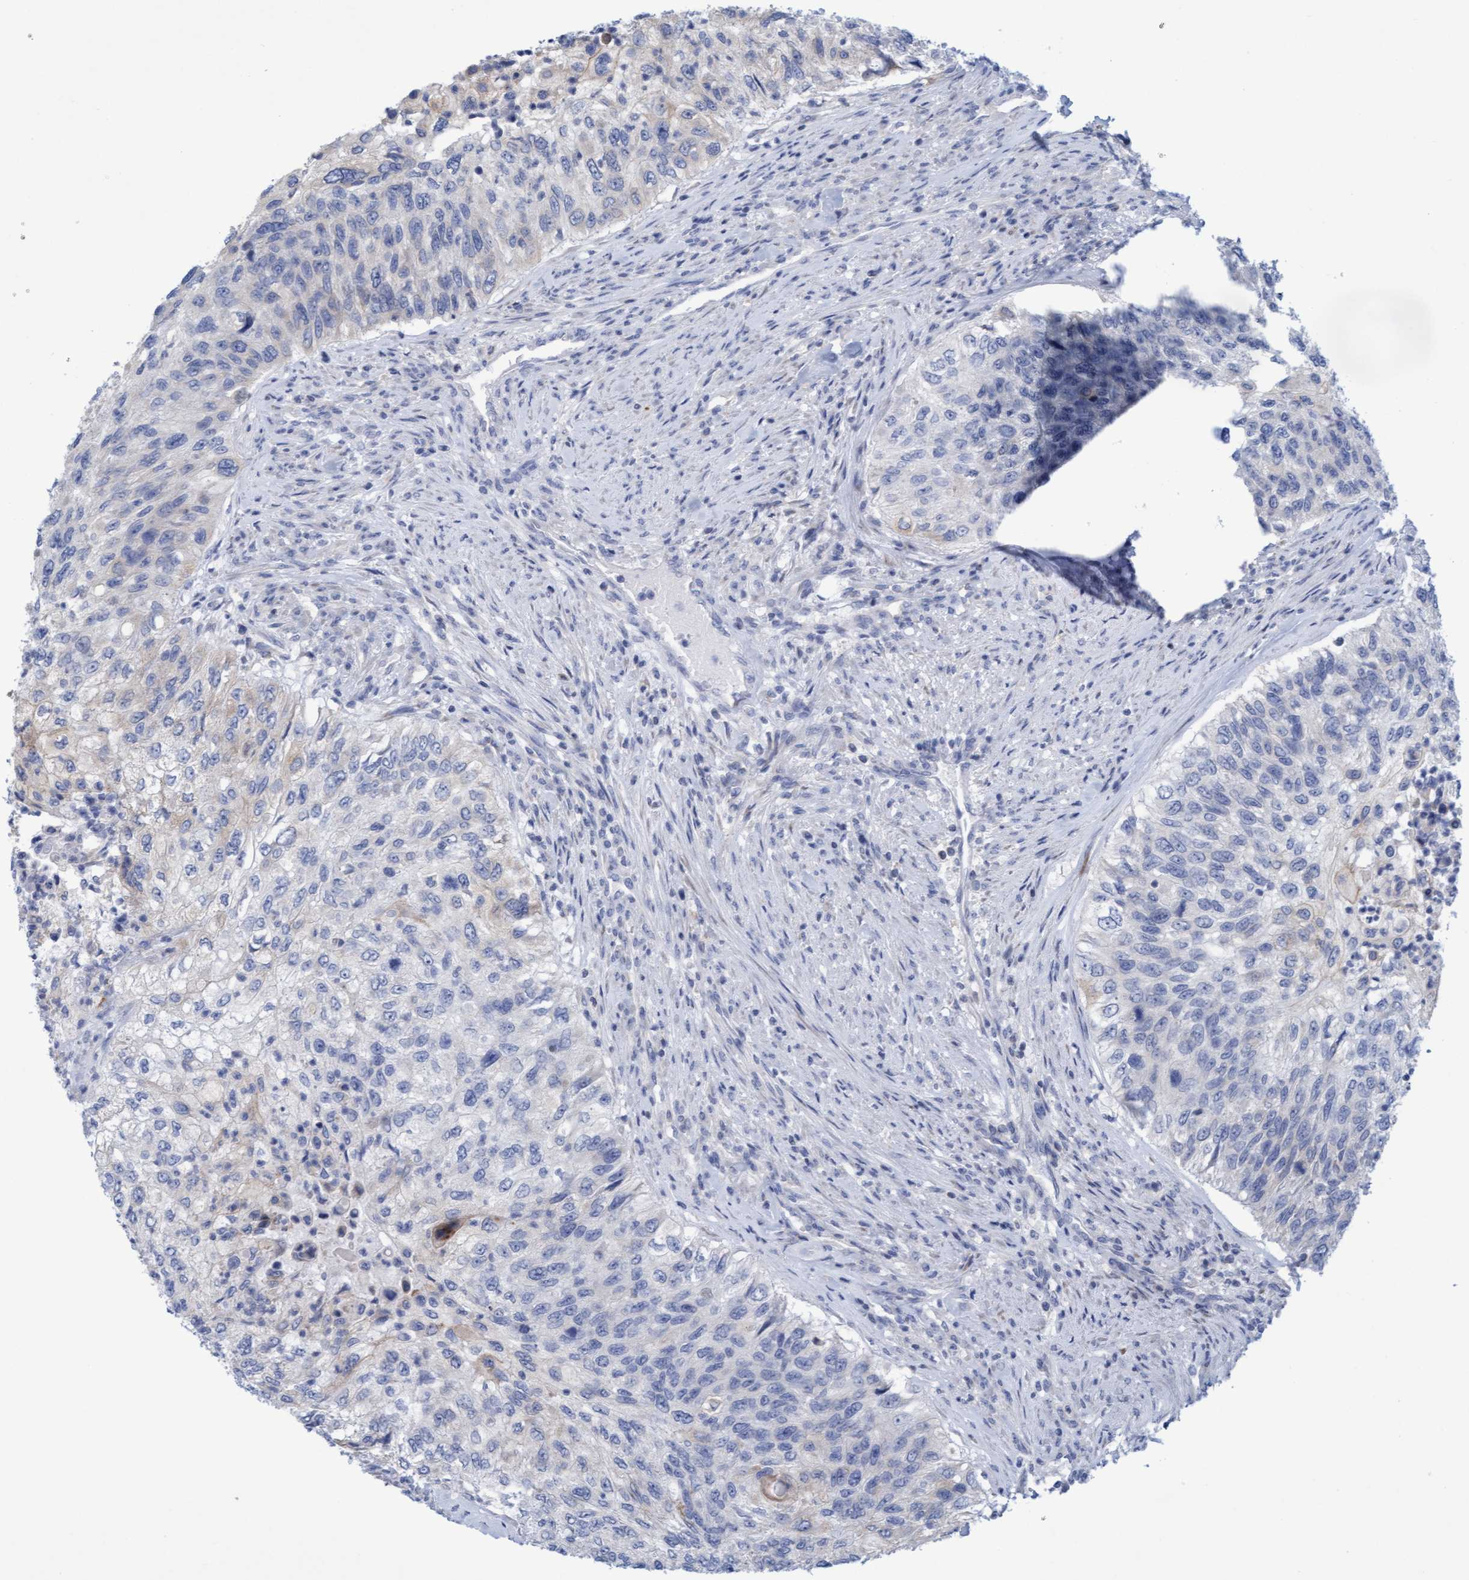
{"staining": {"intensity": "weak", "quantity": "<25%", "location": "cytoplasmic/membranous"}, "tissue": "urothelial cancer", "cell_type": "Tumor cells", "image_type": "cancer", "snomed": [{"axis": "morphology", "description": "Urothelial carcinoma, High grade"}, {"axis": "topography", "description": "Urinary bladder"}], "caption": "Urothelial cancer was stained to show a protein in brown. There is no significant staining in tumor cells.", "gene": "SLC28A3", "patient": {"sex": "female", "age": 60}}